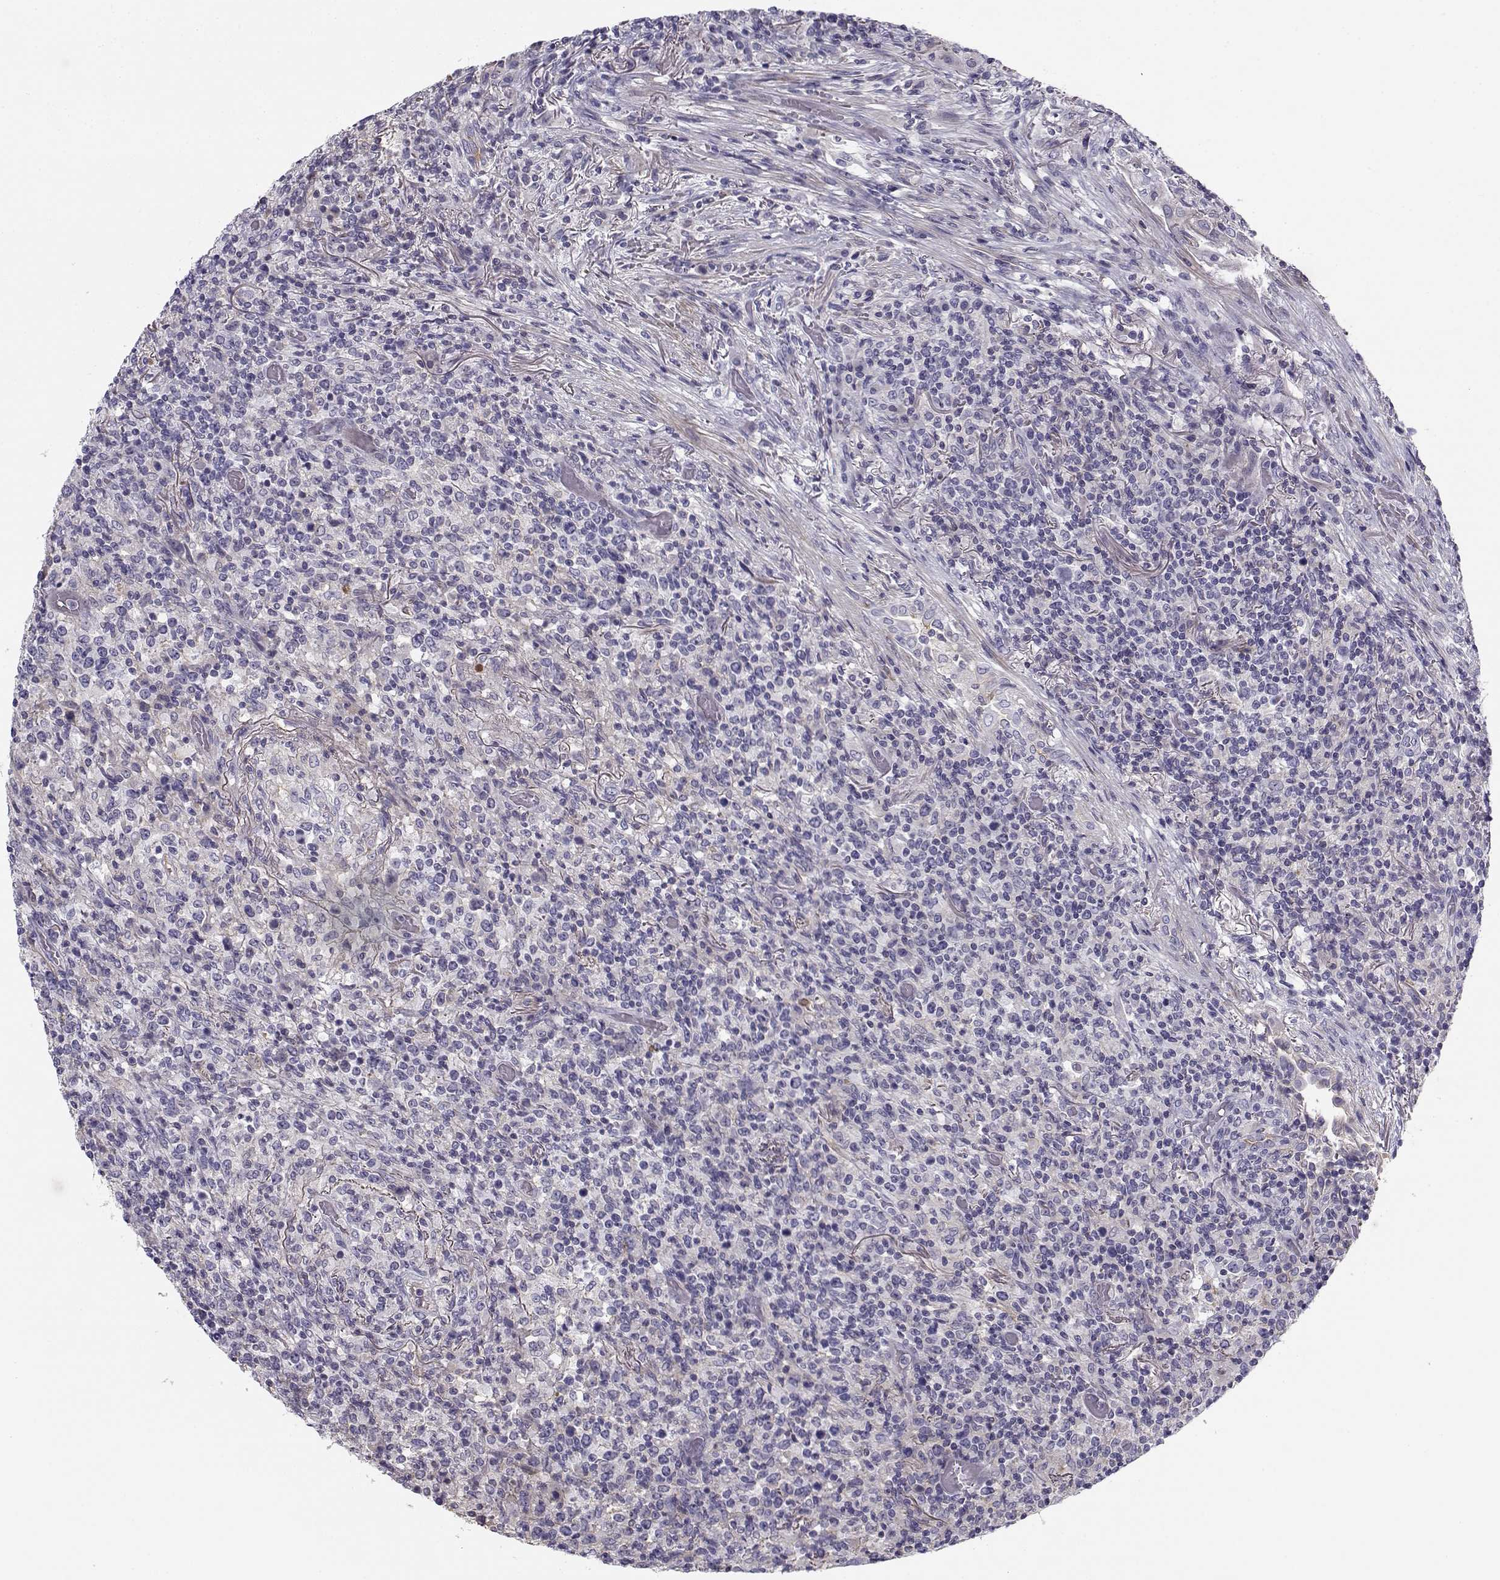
{"staining": {"intensity": "negative", "quantity": "none", "location": "none"}, "tissue": "lymphoma", "cell_type": "Tumor cells", "image_type": "cancer", "snomed": [{"axis": "morphology", "description": "Malignant lymphoma, non-Hodgkin's type, High grade"}, {"axis": "topography", "description": "Lung"}], "caption": "IHC of lymphoma reveals no positivity in tumor cells.", "gene": "CREB3L3", "patient": {"sex": "male", "age": 79}}